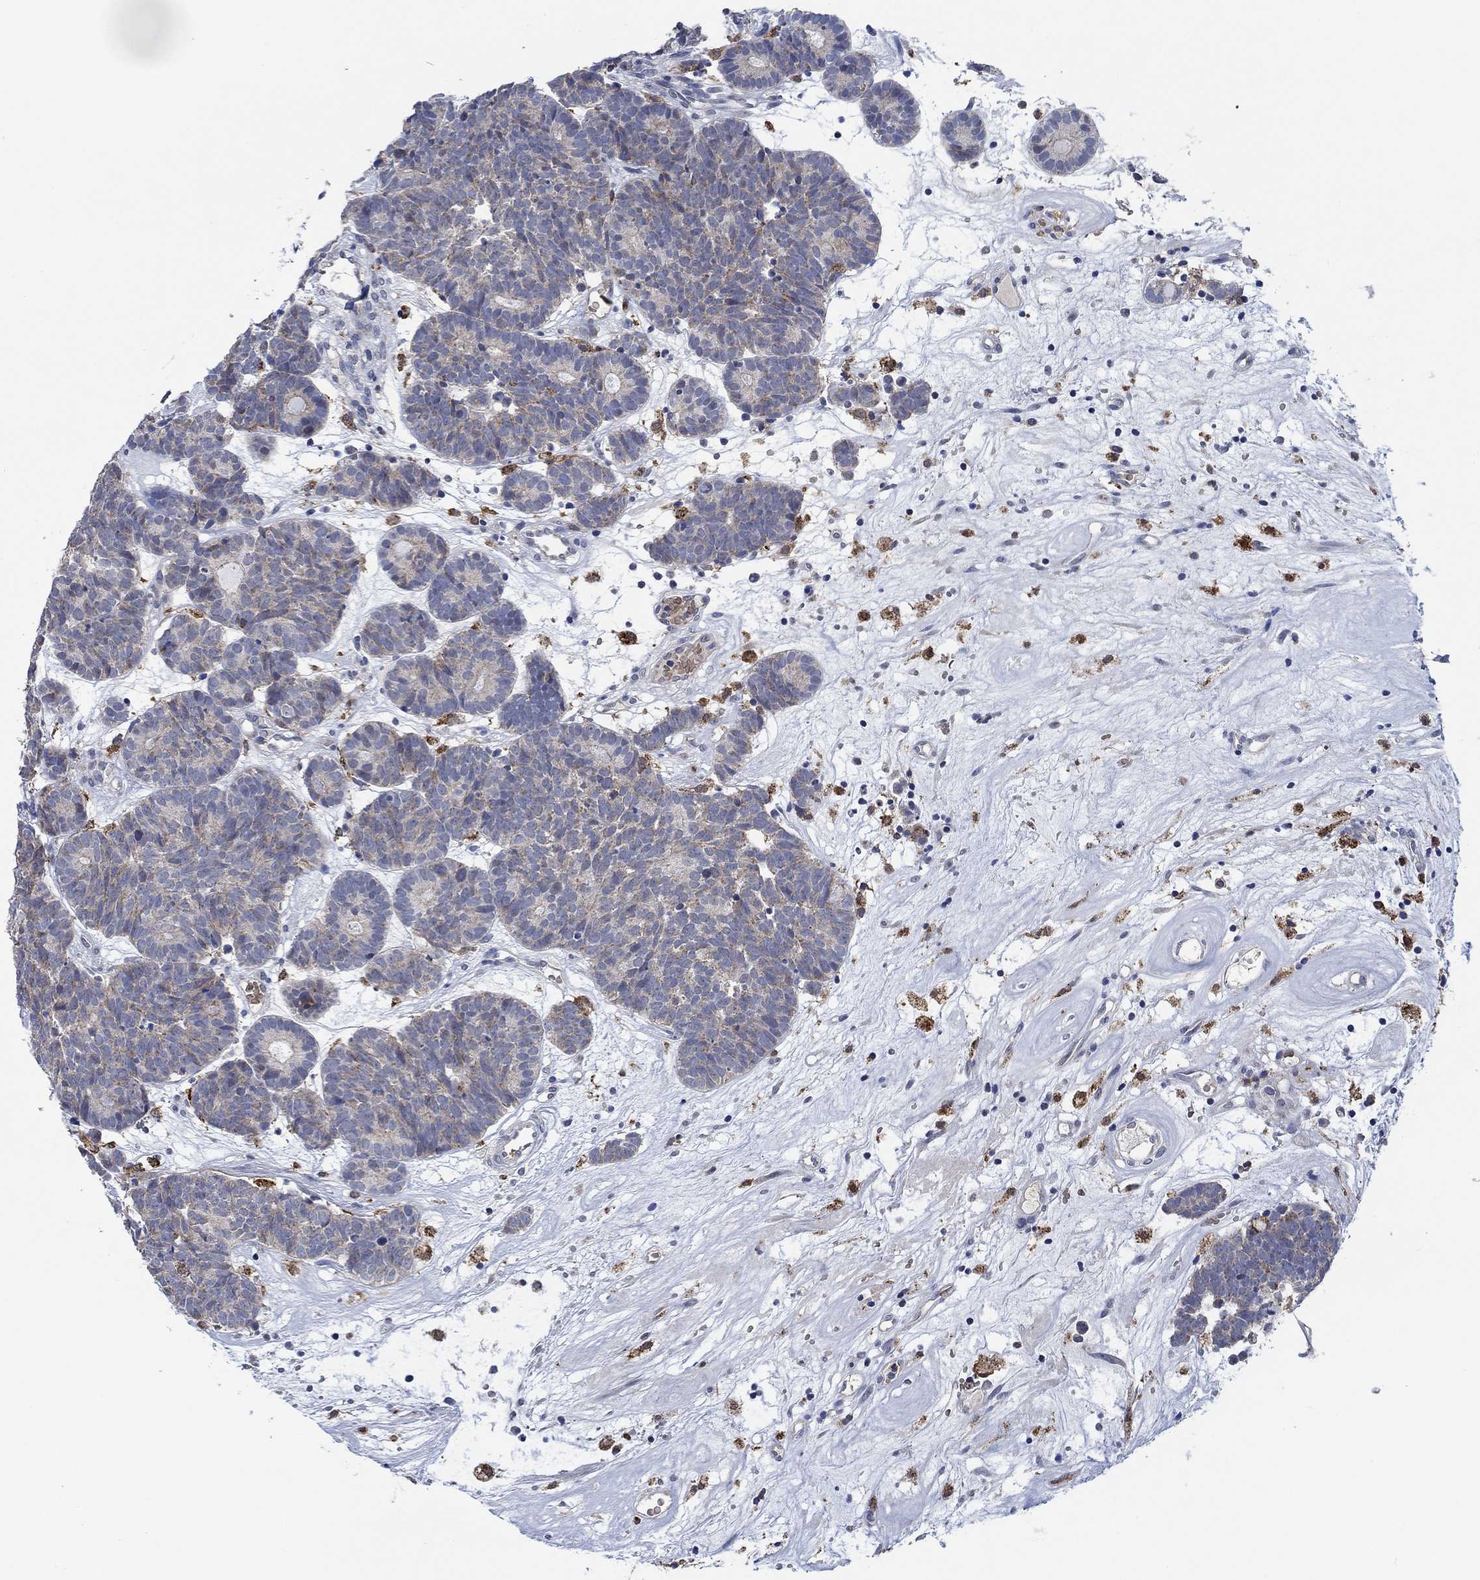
{"staining": {"intensity": "negative", "quantity": "none", "location": "none"}, "tissue": "head and neck cancer", "cell_type": "Tumor cells", "image_type": "cancer", "snomed": [{"axis": "morphology", "description": "Adenocarcinoma, NOS"}, {"axis": "topography", "description": "Head-Neck"}], "caption": "The IHC image has no significant staining in tumor cells of head and neck adenocarcinoma tissue.", "gene": "MPP1", "patient": {"sex": "female", "age": 81}}